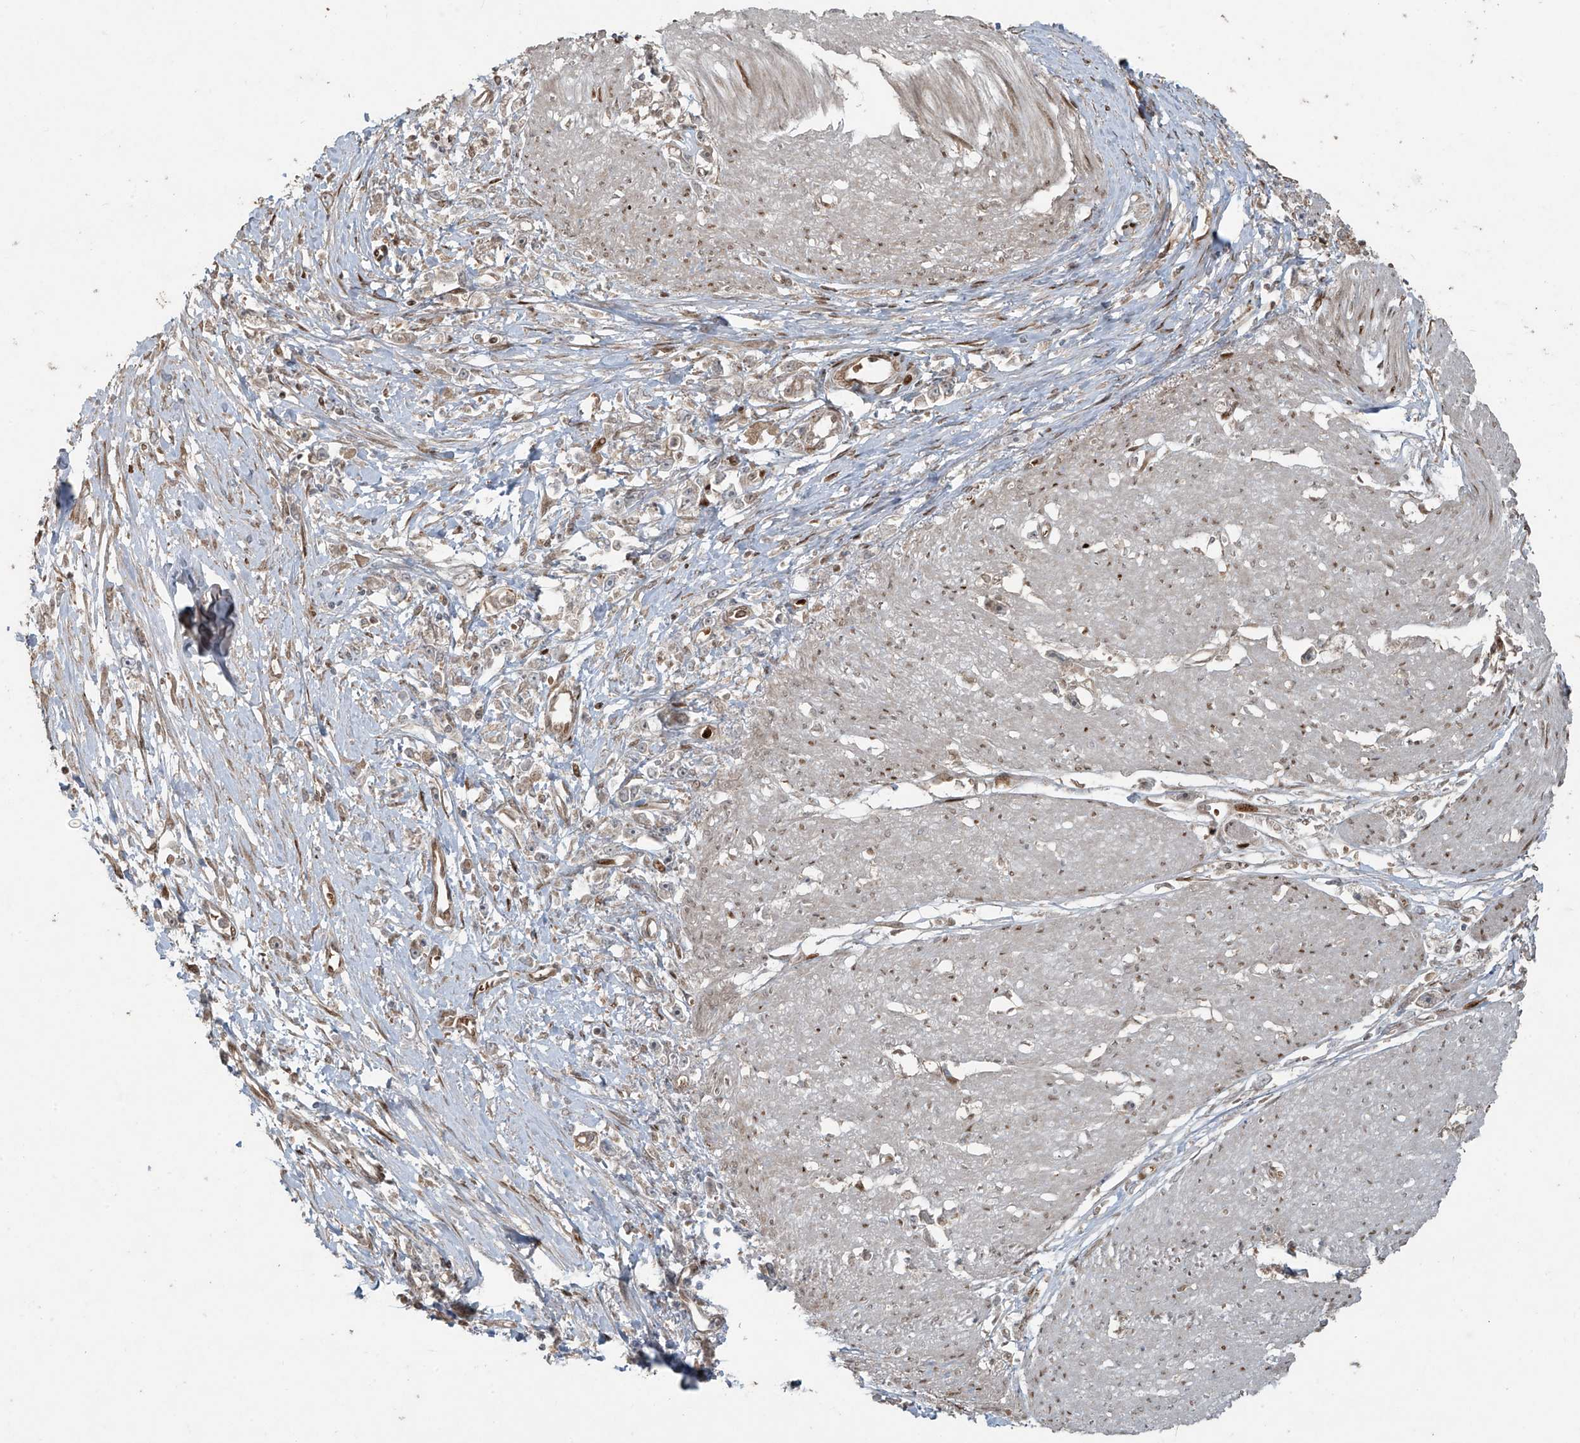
{"staining": {"intensity": "weak", "quantity": "<25%", "location": "cytoplasmic/membranous"}, "tissue": "stomach cancer", "cell_type": "Tumor cells", "image_type": "cancer", "snomed": [{"axis": "morphology", "description": "Adenocarcinoma, NOS"}, {"axis": "topography", "description": "Stomach"}], "caption": "Micrograph shows no protein positivity in tumor cells of adenocarcinoma (stomach) tissue. (Brightfield microscopy of DAB (3,3'-diaminobenzidine) immunohistochemistry (IHC) at high magnification).", "gene": "TTC22", "patient": {"sex": "female", "age": 59}}